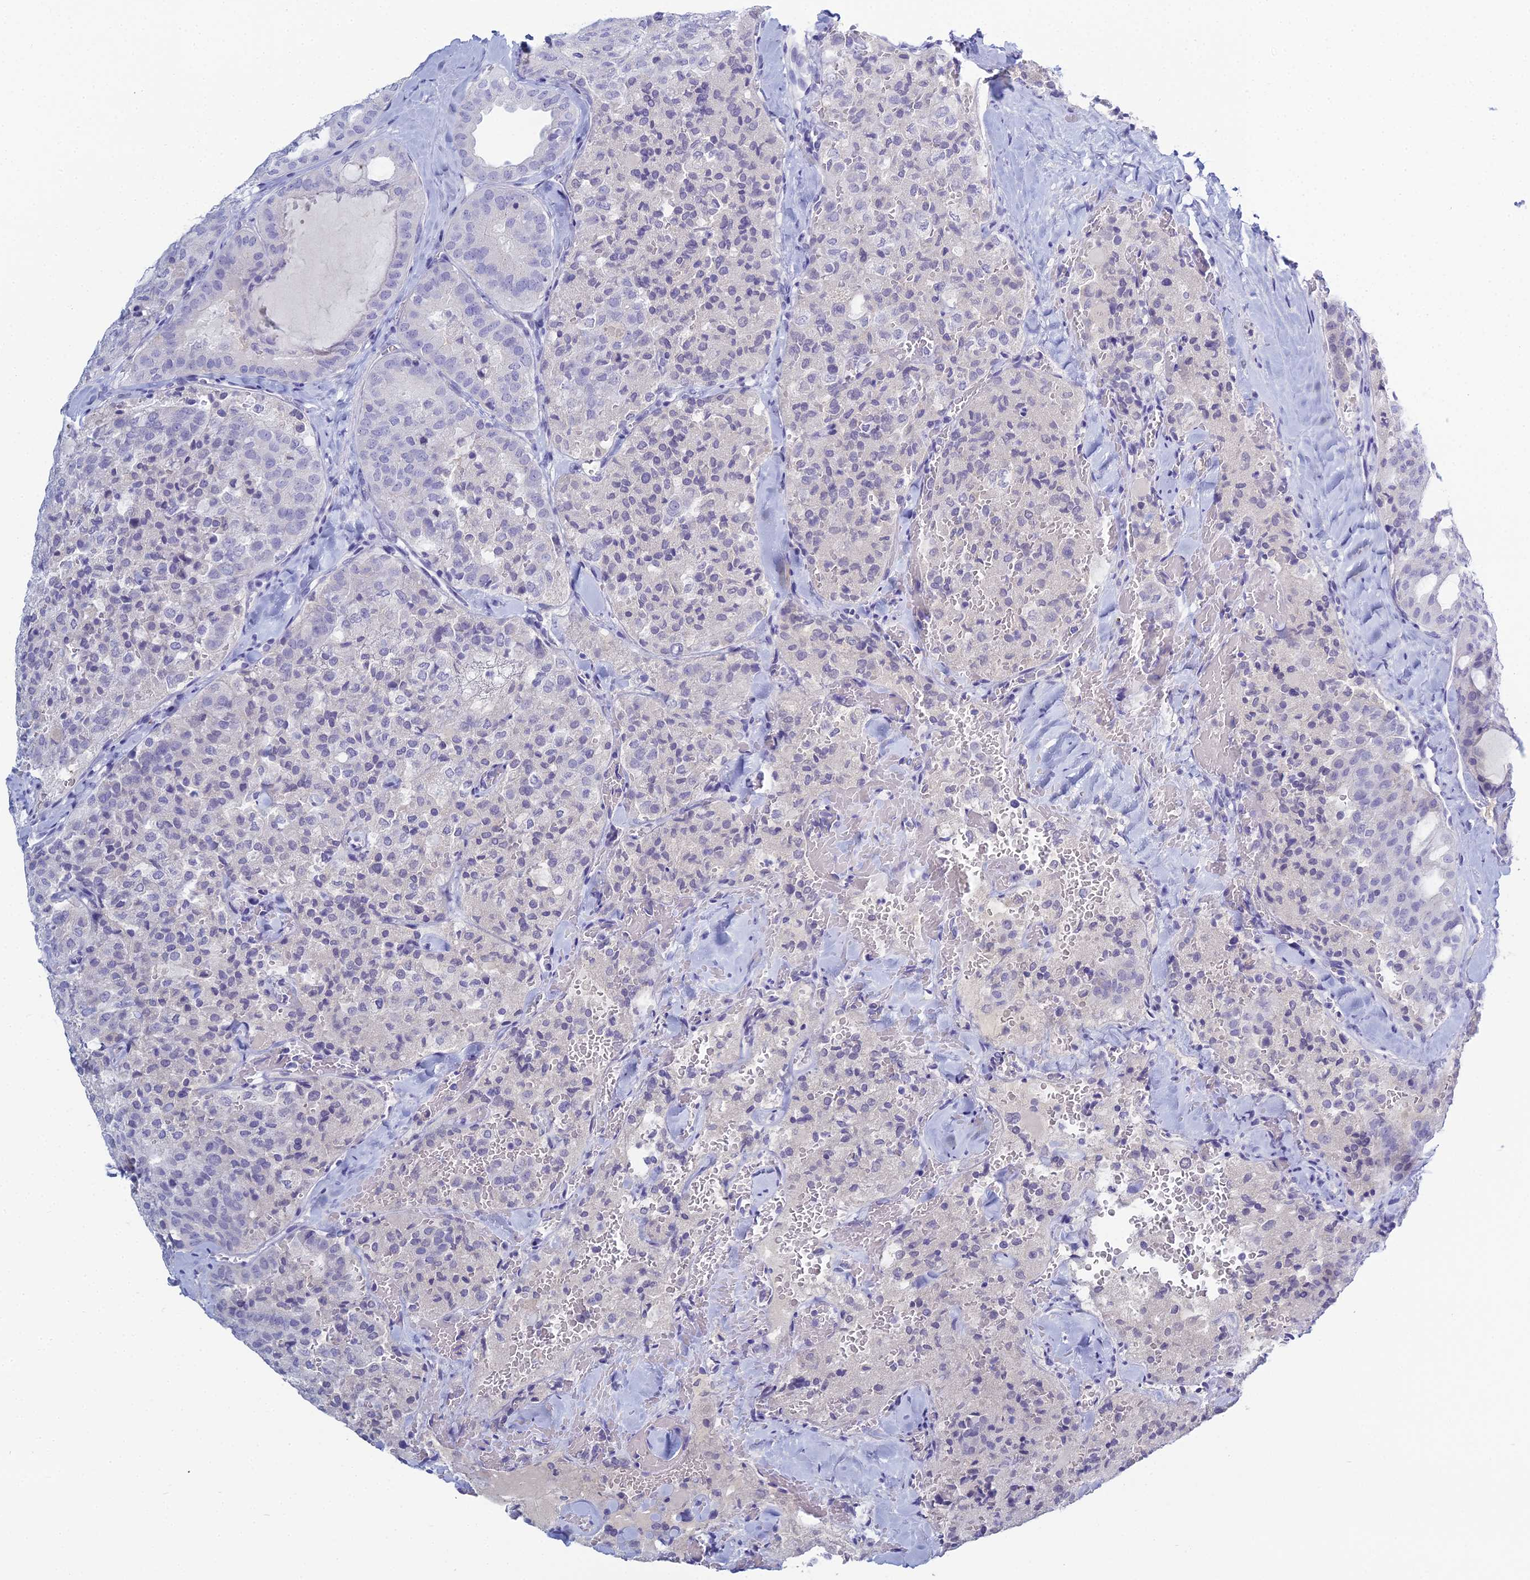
{"staining": {"intensity": "negative", "quantity": "none", "location": "none"}, "tissue": "thyroid cancer", "cell_type": "Tumor cells", "image_type": "cancer", "snomed": [{"axis": "morphology", "description": "Follicular adenoma carcinoma, NOS"}, {"axis": "topography", "description": "Thyroid gland"}], "caption": "Immunohistochemistry photomicrograph of neoplastic tissue: human thyroid cancer (follicular adenoma carcinoma) stained with DAB shows no significant protein positivity in tumor cells. (DAB (3,3'-diaminobenzidine) immunohistochemistry (IHC) visualized using brightfield microscopy, high magnification).", "gene": "MUC13", "patient": {"sex": "male", "age": 75}}